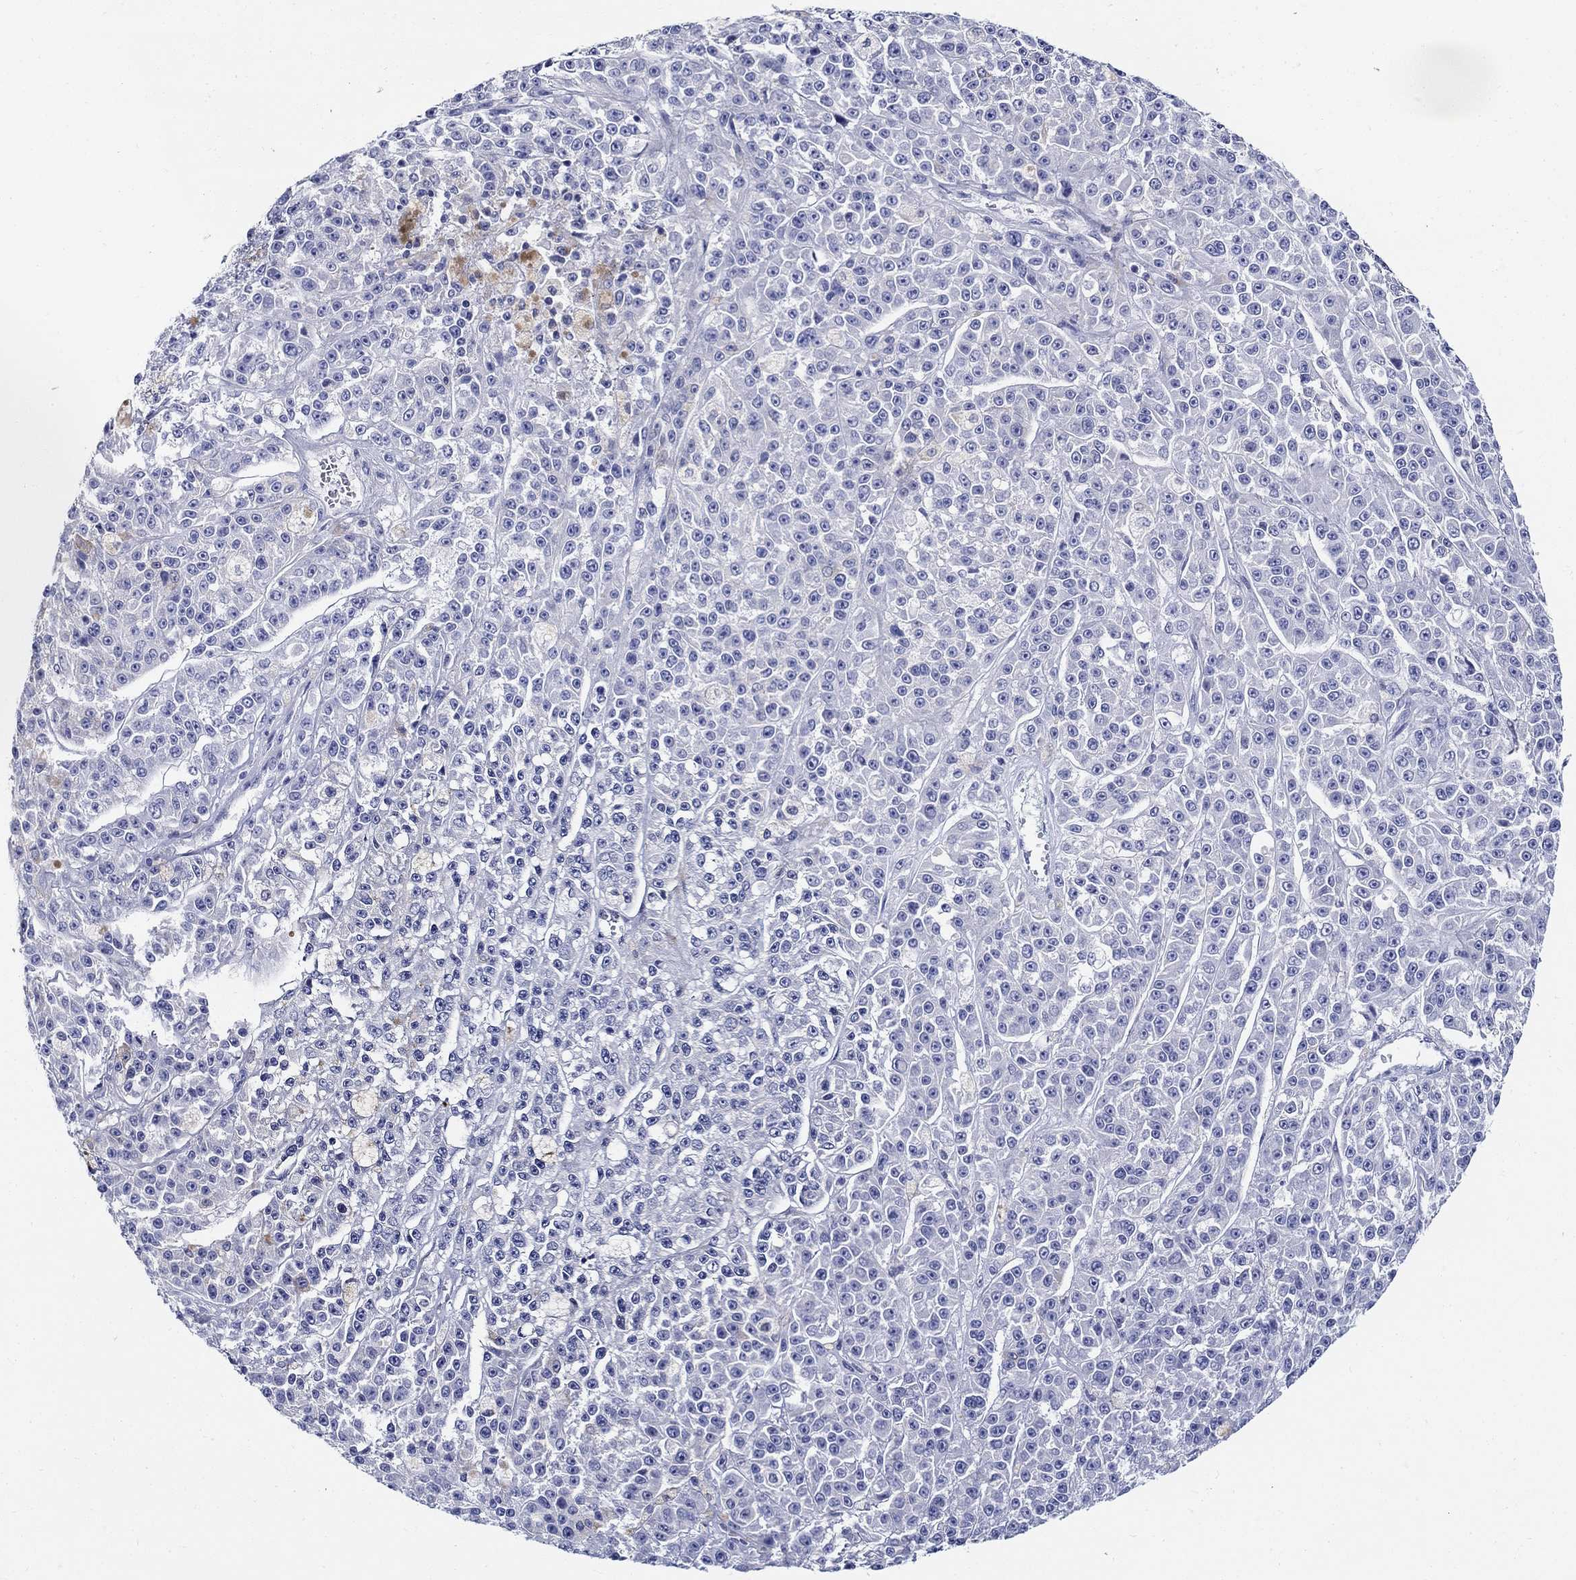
{"staining": {"intensity": "negative", "quantity": "none", "location": "none"}, "tissue": "melanoma", "cell_type": "Tumor cells", "image_type": "cancer", "snomed": [{"axis": "morphology", "description": "Malignant melanoma, NOS"}, {"axis": "topography", "description": "Skin"}], "caption": "This is an immunohistochemistry (IHC) histopathology image of malignant melanoma. There is no positivity in tumor cells.", "gene": "CRYGS", "patient": {"sex": "female", "age": 58}}